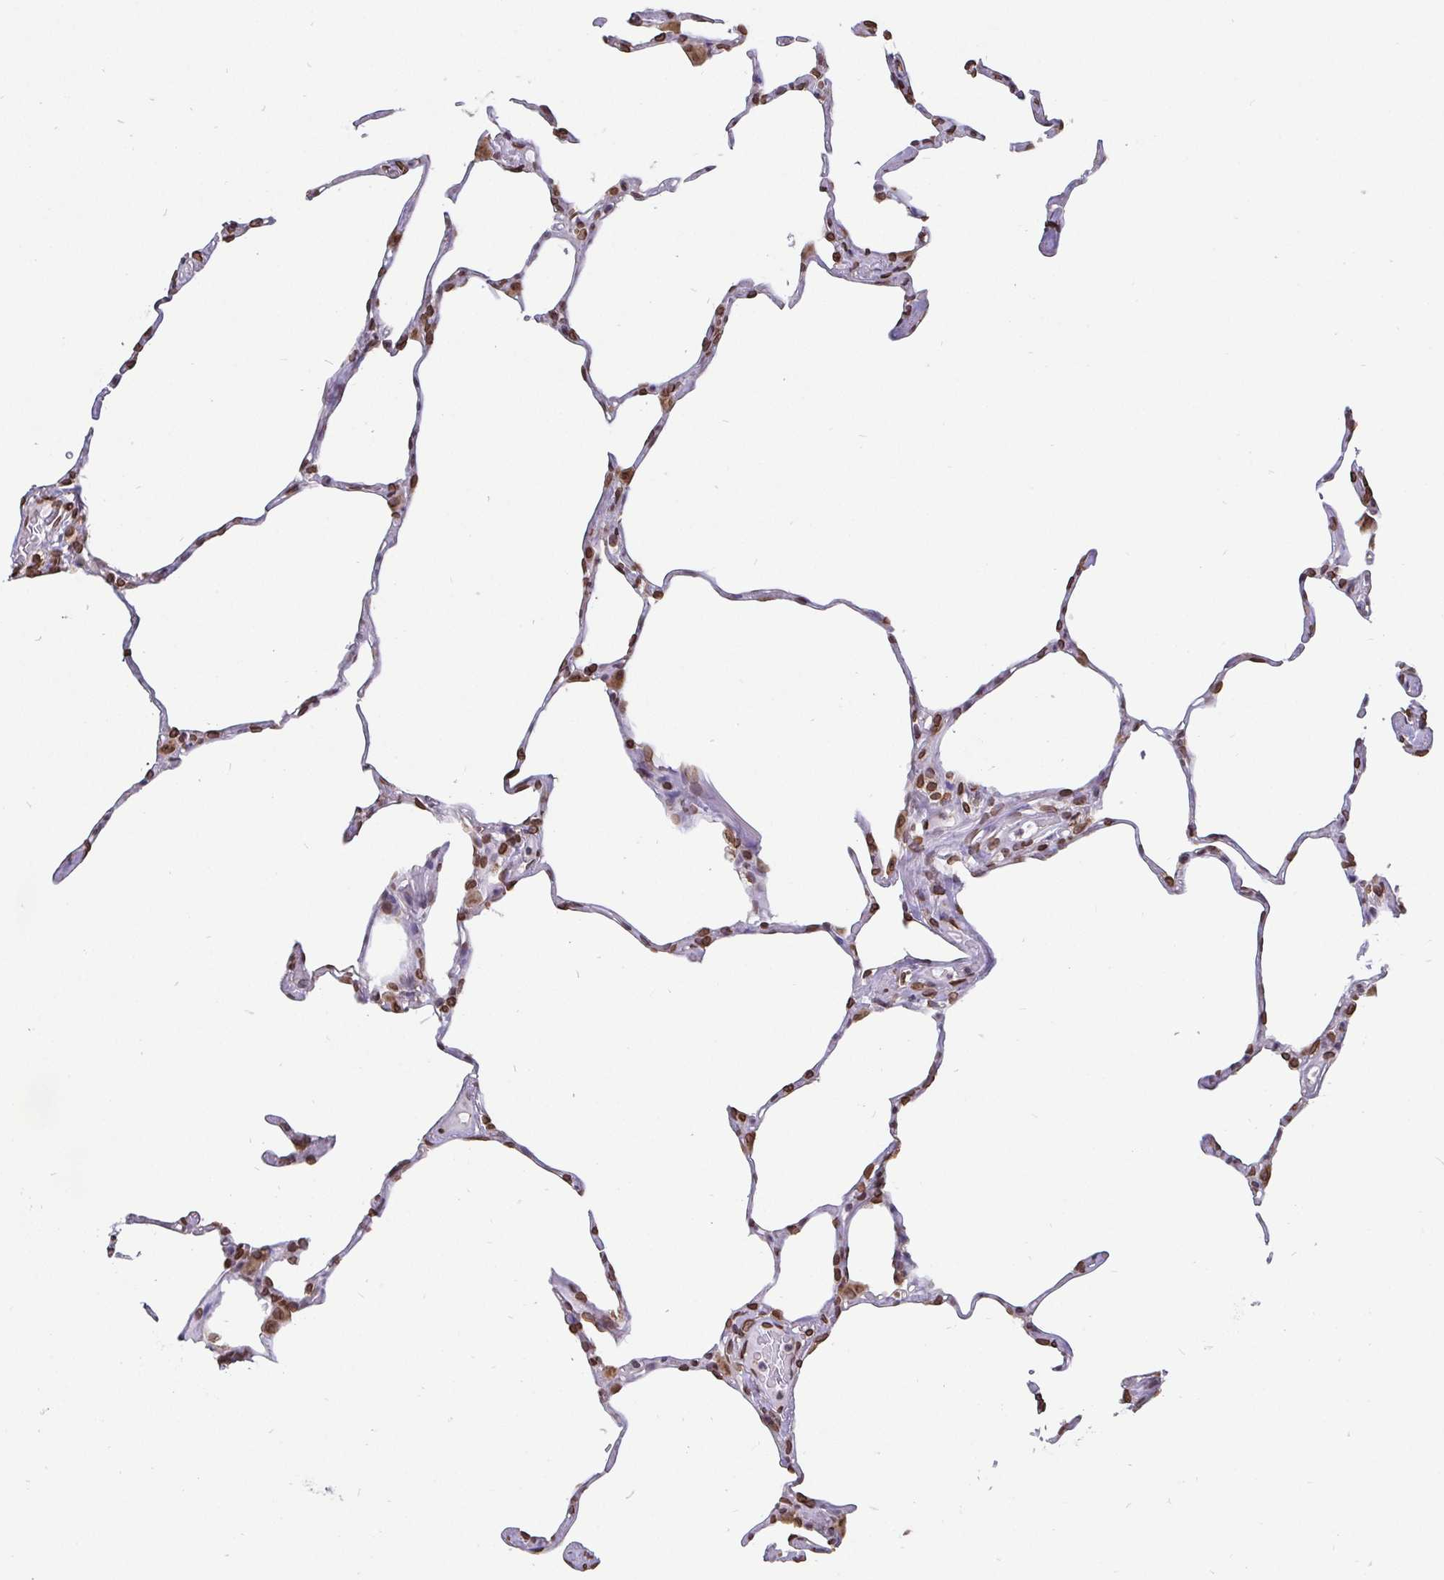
{"staining": {"intensity": "moderate", "quantity": "25%-75%", "location": "cytoplasmic/membranous,nuclear"}, "tissue": "lung", "cell_type": "Alveolar cells", "image_type": "normal", "snomed": [{"axis": "morphology", "description": "Normal tissue, NOS"}, {"axis": "topography", "description": "Lung"}], "caption": "A brown stain highlights moderate cytoplasmic/membranous,nuclear expression of a protein in alveolar cells of benign human lung. (Brightfield microscopy of DAB IHC at high magnification).", "gene": "EMD", "patient": {"sex": "male", "age": 65}}